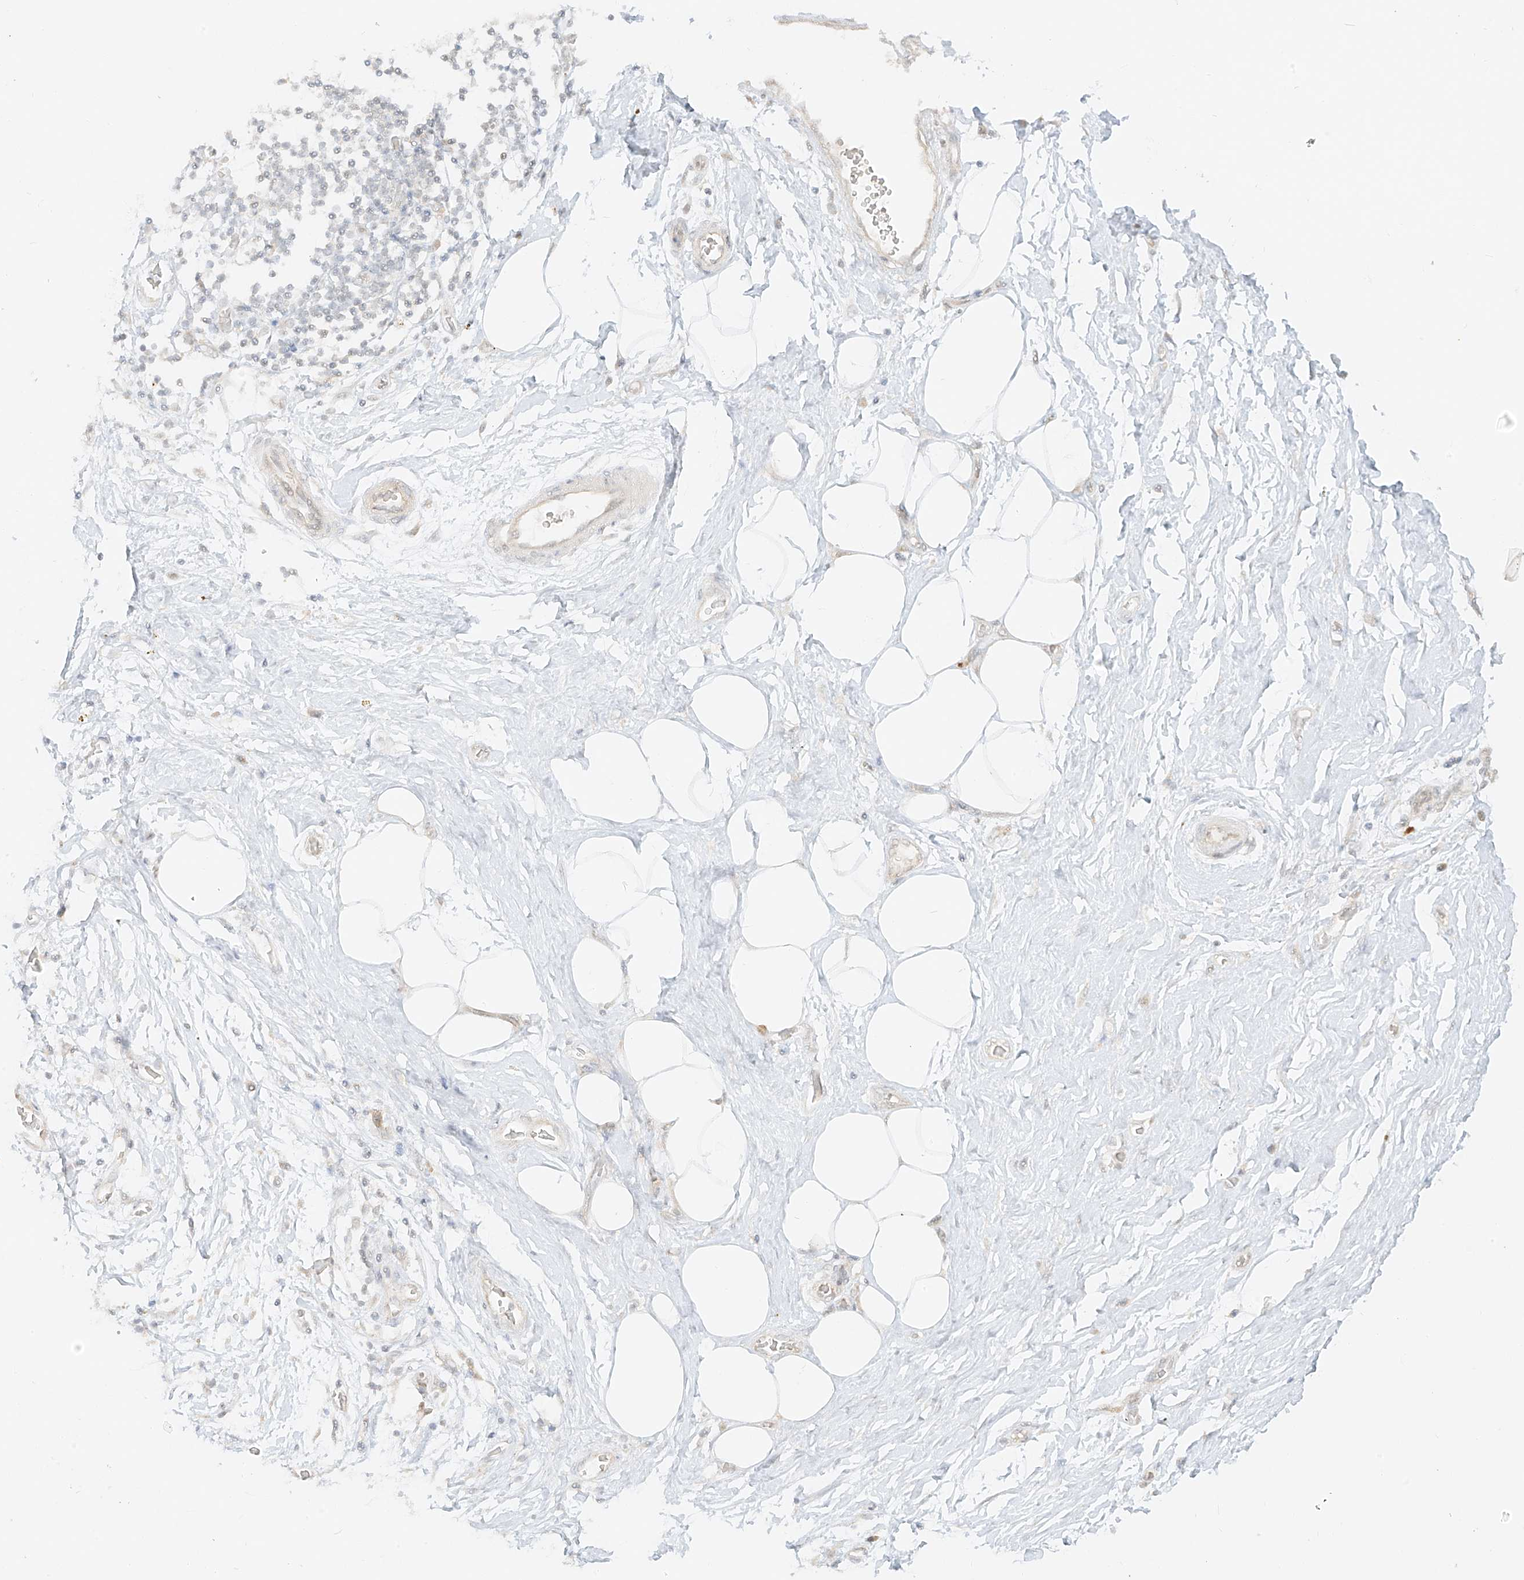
{"staining": {"intensity": "moderate", "quantity": ">75%", "location": "cytoplasmic/membranous"}, "tissue": "adipose tissue", "cell_type": "Adipocytes", "image_type": "normal", "snomed": [{"axis": "morphology", "description": "Normal tissue, NOS"}, {"axis": "morphology", "description": "Adenocarcinoma, NOS"}, {"axis": "topography", "description": "Pancreas"}, {"axis": "topography", "description": "Peripheral nerve tissue"}], "caption": "Adipose tissue stained with a brown dye displays moderate cytoplasmic/membranous positive staining in approximately >75% of adipocytes.", "gene": "LIPT1", "patient": {"sex": "male", "age": 59}}